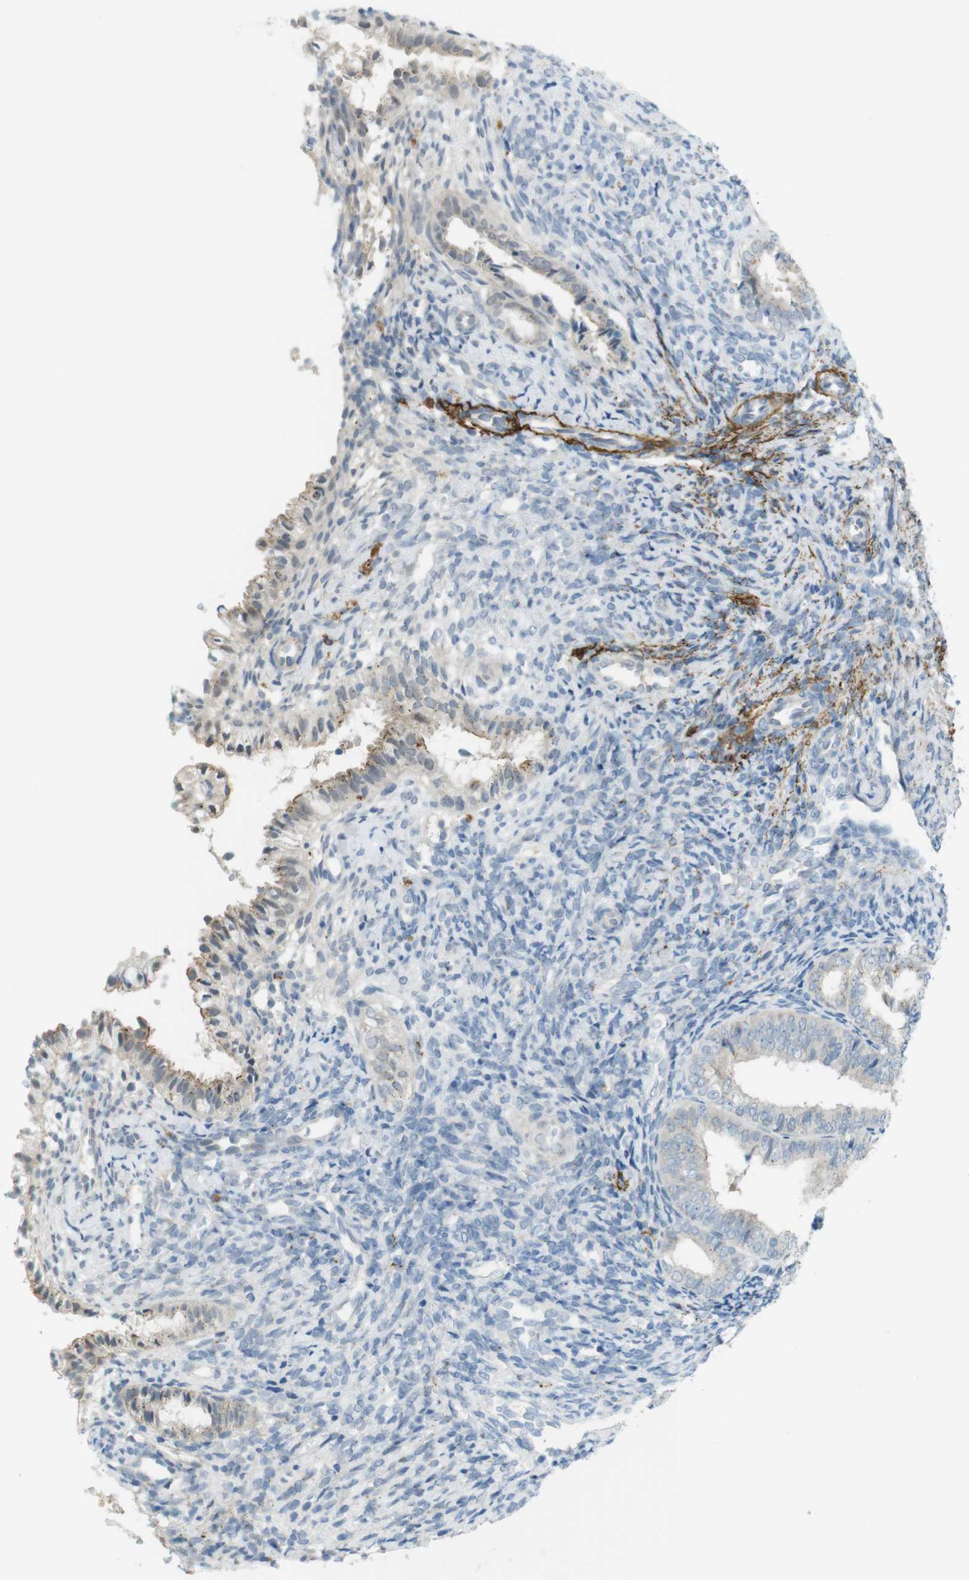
{"staining": {"intensity": "moderate", "quantity": ">75%", "location": "cytoplasmic/membranous"}, "tissue": "endometrial cancer", "cell_type": "Tumor cells", "image_type": "cancer", "snomed": [{"axis": "morphology", "description": "Adenocarcinoma, NOS"}, {"axis": "topography", "description": "Endometrium"}], "caption": "Endometrial cancer (adenocarcinoma) stained for a protein displays moderate cytoplasmic/membranous positivity in tumor cells.", "gene": "UGT8", "patient": {"sex": "female", "age": 63}}